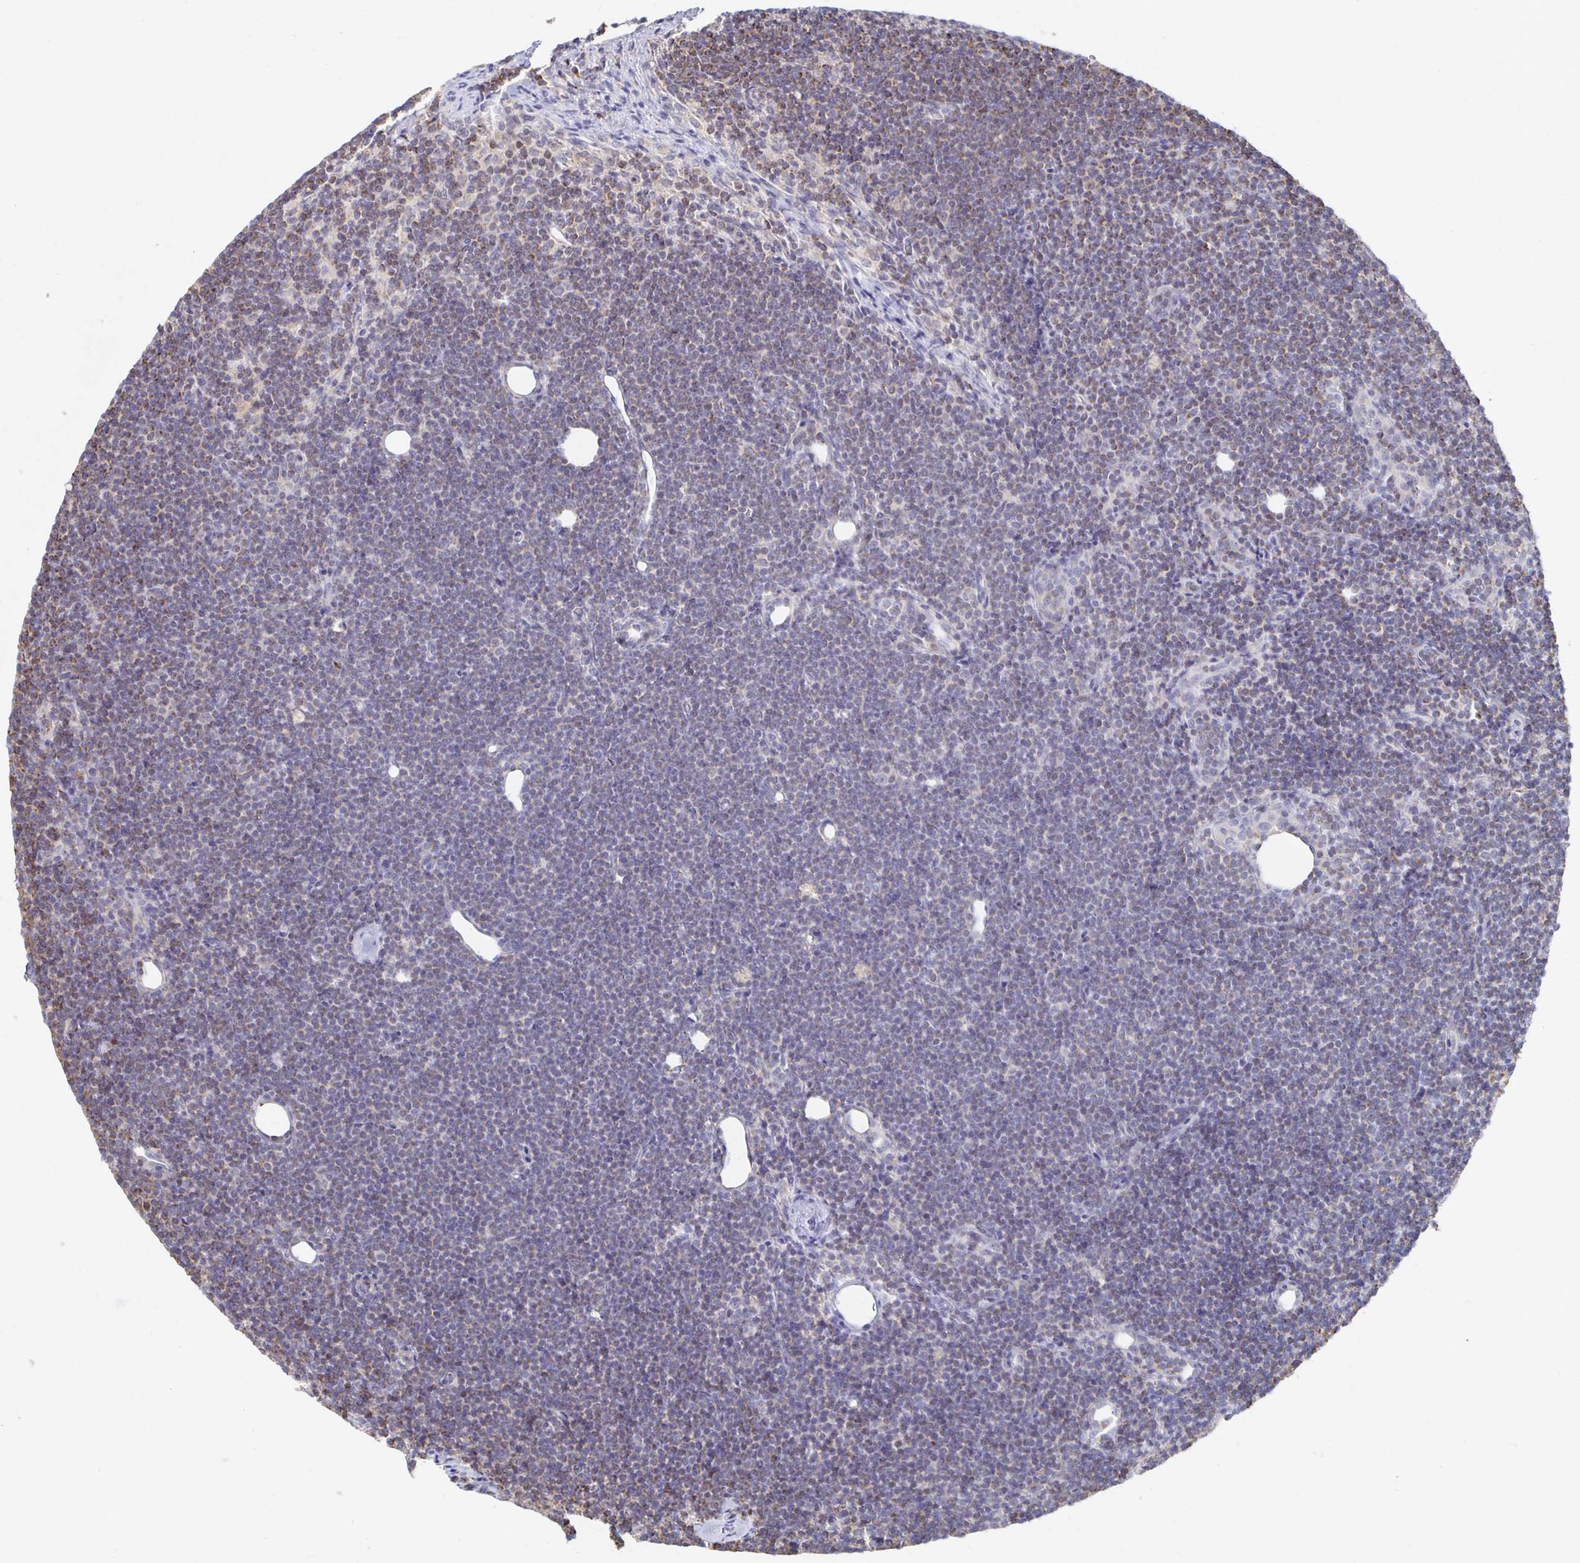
{"staining": {"intensity": "weak", "quantity": "<25%", "location": "cytoplasmic/membranous"}, "tissue": "lymphoma", "cell_type": "Tumor cells", "image_type": "cancer", "snomed": [{"axis": "morphology", "description": "Malignant lymphoma, non-Hodgkin's type, Low grade"}, {"axis": "topography", "description": "Lymph node"}], "caption": "There is no significant expression in tumor cells of lymphoma.", "gene": "NKX2-8", "patient": {"sex": "female", "age": 73}}